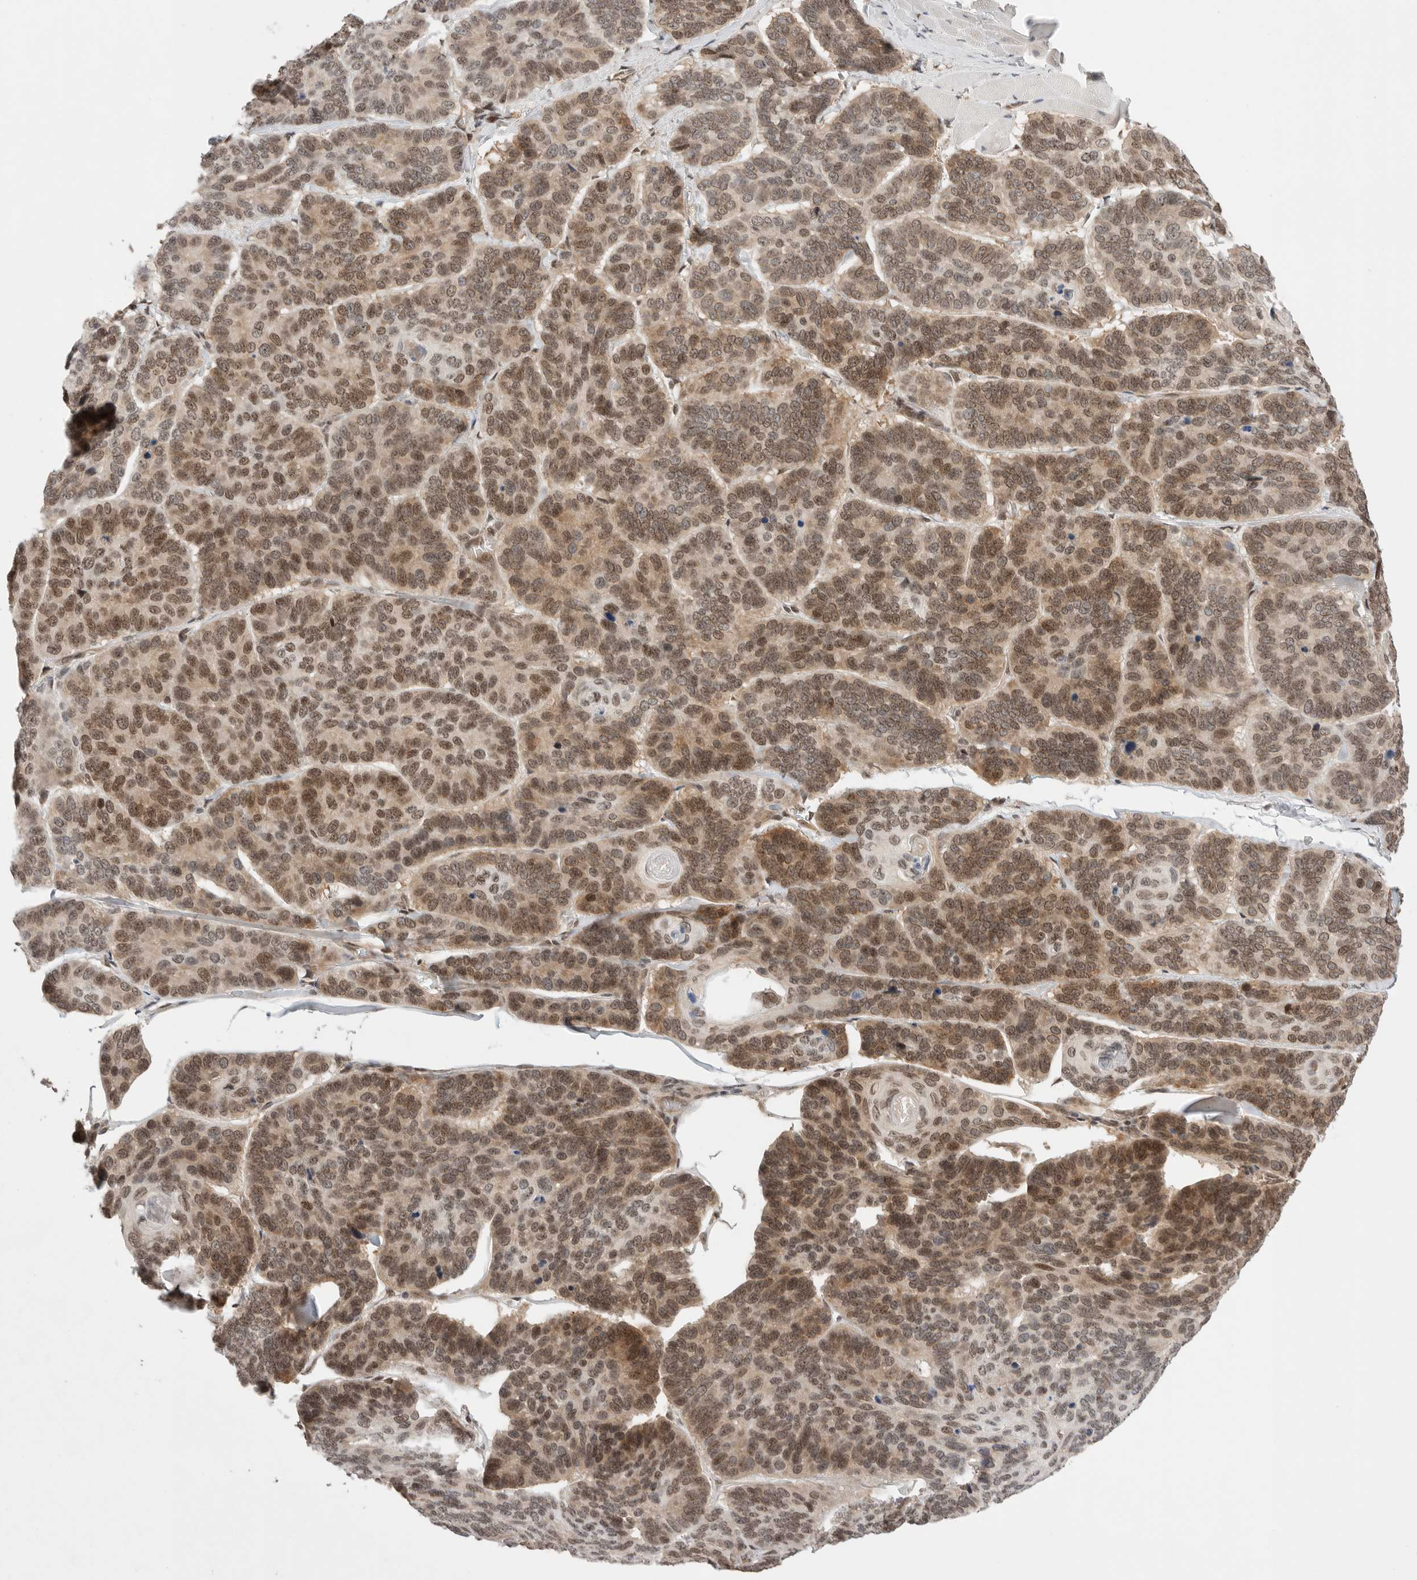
{"staining": {"intensity": "moderate", "quantity": ">75%", "location": "cytoplasmic/membranous,nuclear"}, "tissue": "skin cancer", "cell_type": "Tumor cells", "image_type": "cancer", "snomed": [{"axis": "morphology", "description": "Basal cell carcinoma"}, {"axis": "topography", "description": "Skin"}], "caption": "Immunohistochemistry histopathology image of neoplastic tissue: human basal cell carcinoma (skin) stained using immunohistochemistry exhibits medium levels of moderate protein expression localized specifically in the cytoplasmic/membranous and nuclear of tumor cells, appearing as a cytoplasmic/membranous and nuclear brown color.", "gene": "LEMD3", "patient": {"sex": "male", "age": 62}}